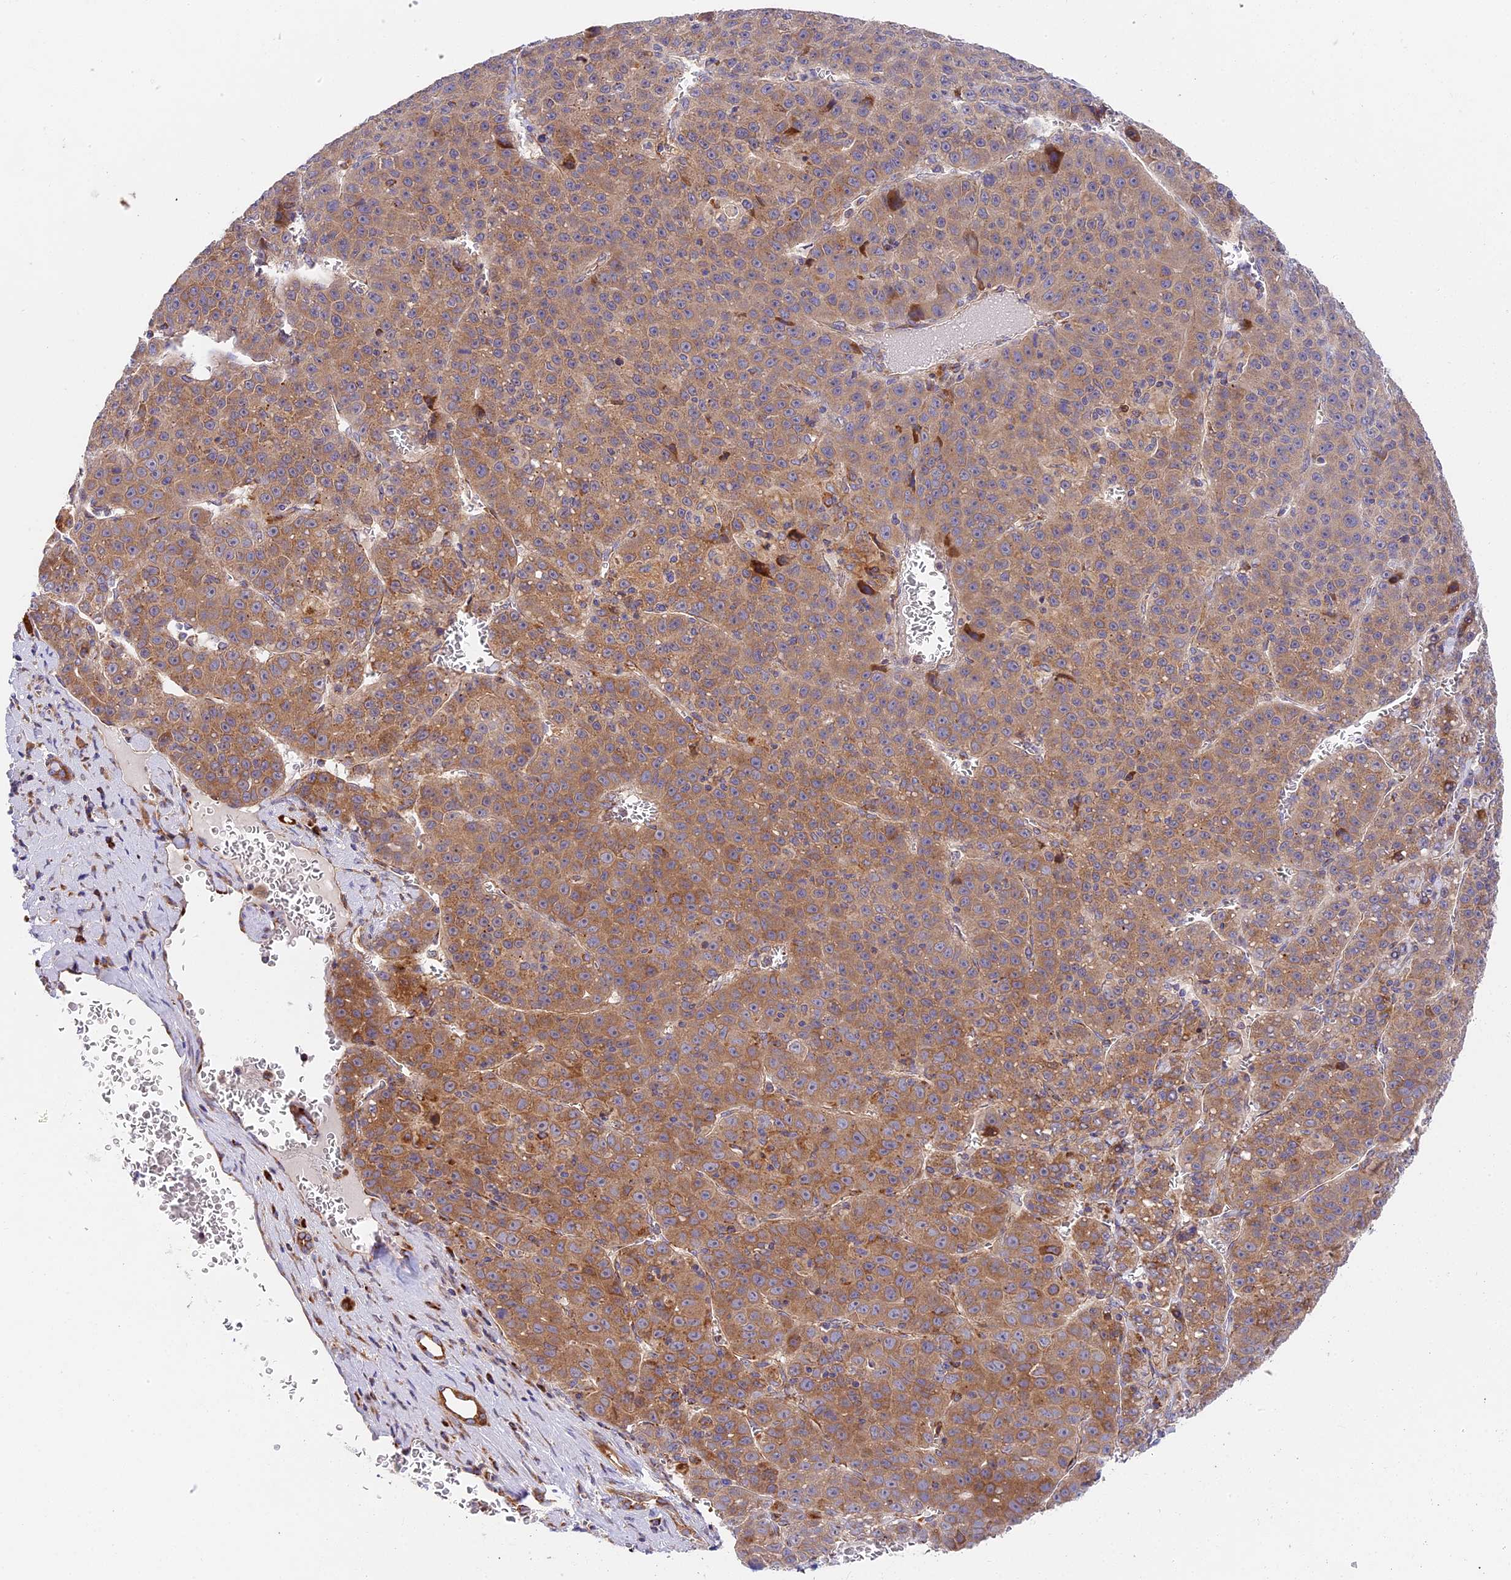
{"staining": {"intensity": "moderate", "quantity": ">75%", "location": "cytoplasmic/membranous"}, "tissue": "liver cancer", "cell_type": "Tumor cells", "image_type": "cancer", "snomed": [{"axis": "morphology", "description": "Carcinoma, Hepatocellular, NOS"}, {"axis": "topography", "description": "Liver"}], "caption": "Moderate cytoplasmic/membranous positivity for a protein is appreciated in about >75% of tumor cells of liver cancer using immunohistochemistry (IHC).", "gene": "MRAS", "patient": {"sex": "female", "age": 53}}